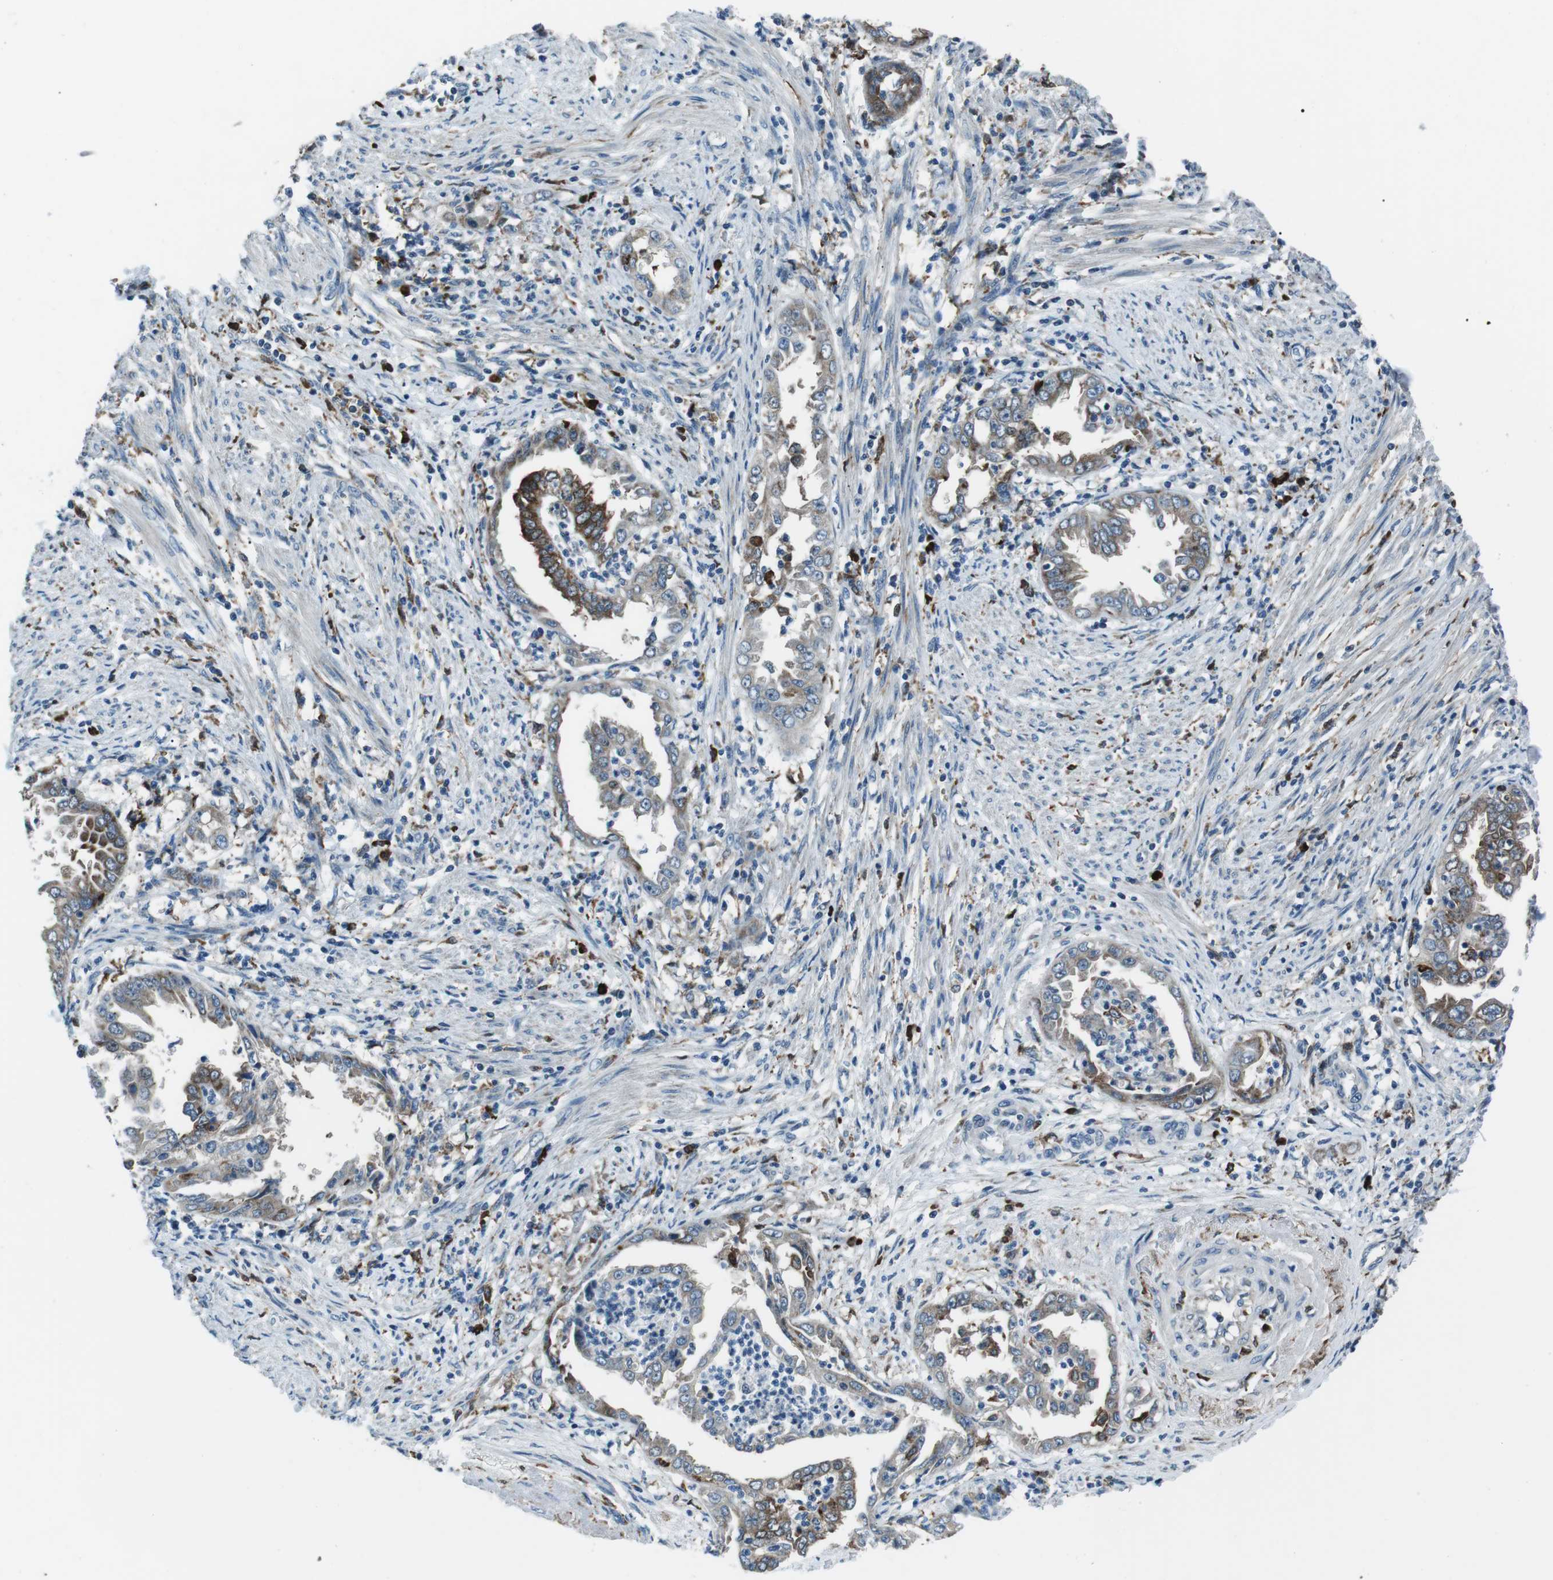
{"staining": {"intensity": "moderate", "quantity": "<25%", "location": "cytoplasmic/membranous"}, "tissue": "endometrial cancer", "cell_type": "Tumor cells", "image_type": "cancer", "snomed": [{"axis": "morphology", "description": "Adenocarcinoma, NOS"}, {"axis": "topography", "description": "Endometrium"}], "caption": "Immunohistochemistry of human endometrial cancer (adenocarcinoma) demonstrates low levels of moderate cytoplasmic/membranous expression in about <25% of tumor cells.", "gene": "BLNK", "patient": {"sex": "female", "age": 85}}